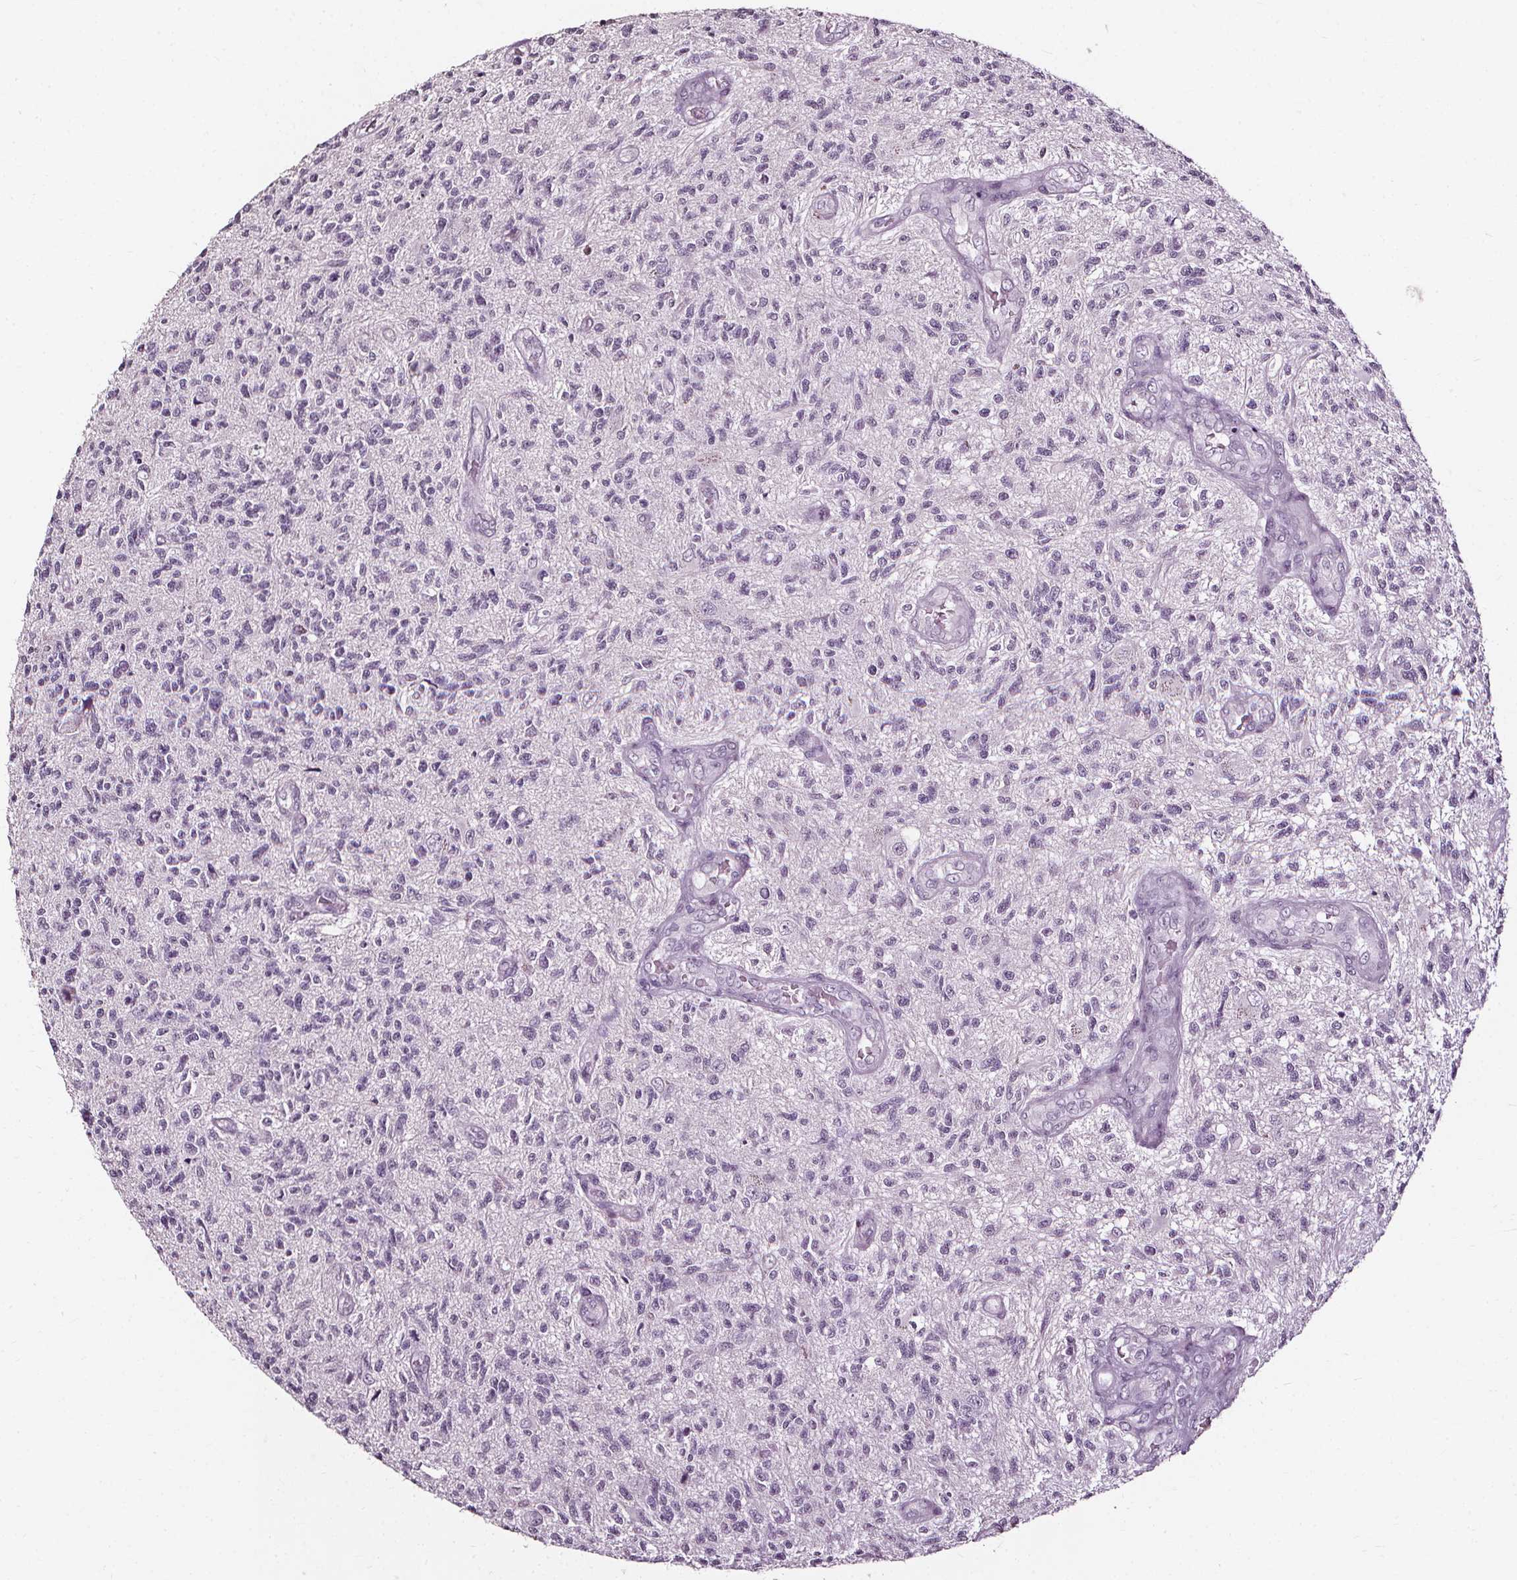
{"staining": {"intensity": "negative", "quantity": "none", "location": "none"}, "tissue": "glioma", "cell_type": "Tumor cells", "image_type": "cancer", "snomed": [{"axis": "morphology", "description": "Glioma, malignant, High grade"}, {"axis": "topography", "description": "Brain"}], "caption": "The immunohistochemistry (IHC) histopathology image has no significant positivity in tumor cells of high-grade glioma (malignant) tissue. (DAB (3,3'-diaminobenzidine) immunohistochemistry visualized using brightfield microscopy, high magnification).", "gene": "DEFA5", "patient": {"sex": "male", "age": 56}}